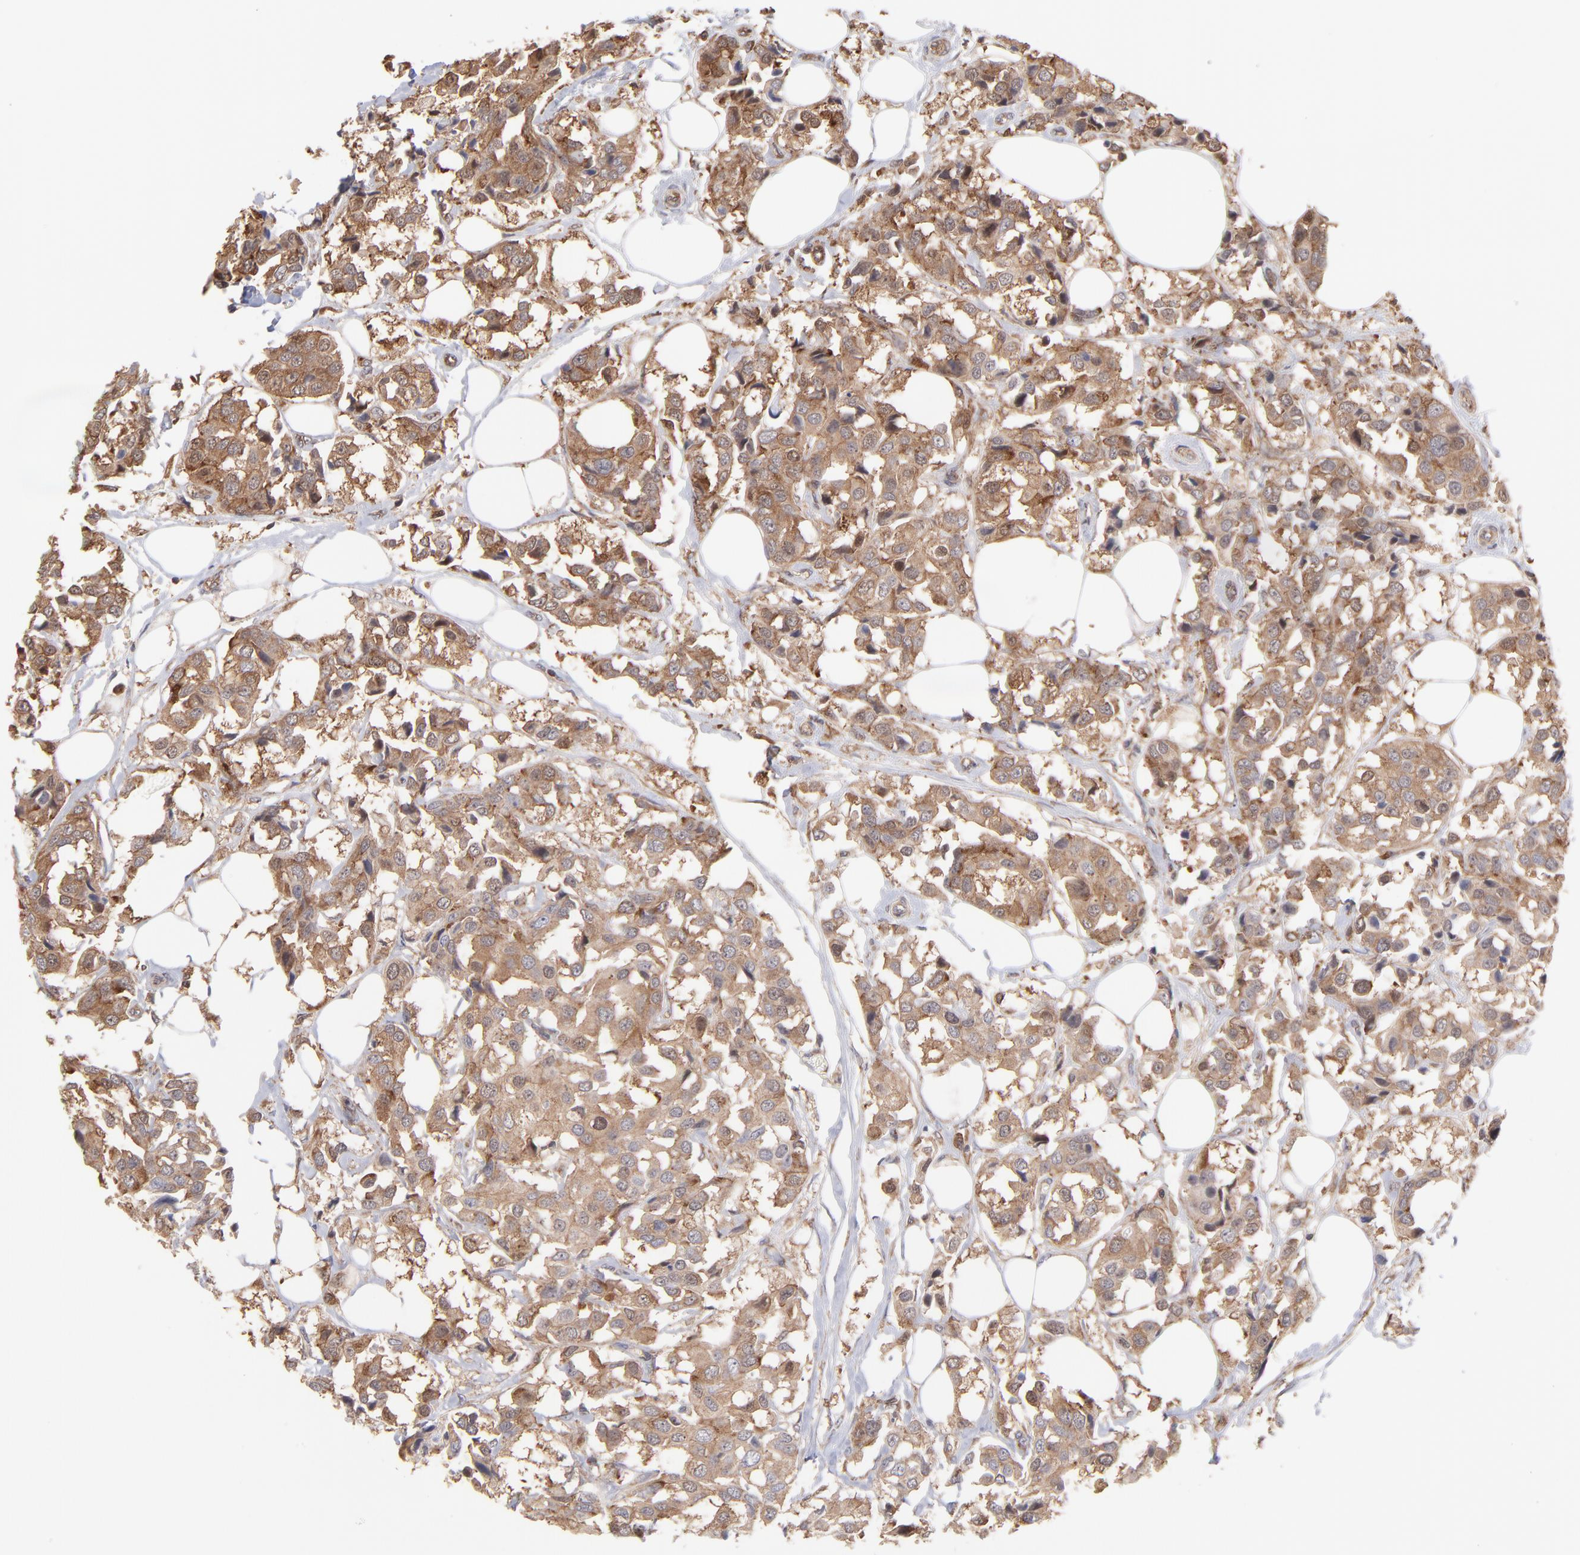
{"staining": {"intensity": "moderate", "quantity": ">75%", "location": "cytoplasmic/membranous"}, "tissue": "breast cancer", "cell_type": "Tumor cells", "image_type": "cancer", "snomed": [{"axis": "morphology", "description": "Duct carcinoma"}, {"axis": "topography", "description": "Breast"}], "caption": "IHC (DAB) staining of human infiltrating ductal carcinoma (breast) displays moderate cytoplasmic/membranous protein expression in about >75% of tumor cells. (Brightfield microscopy of DAB IHC at high magnification).", "gene": "MAPRE1", "patient": {"sex": "female", "age": 80}}